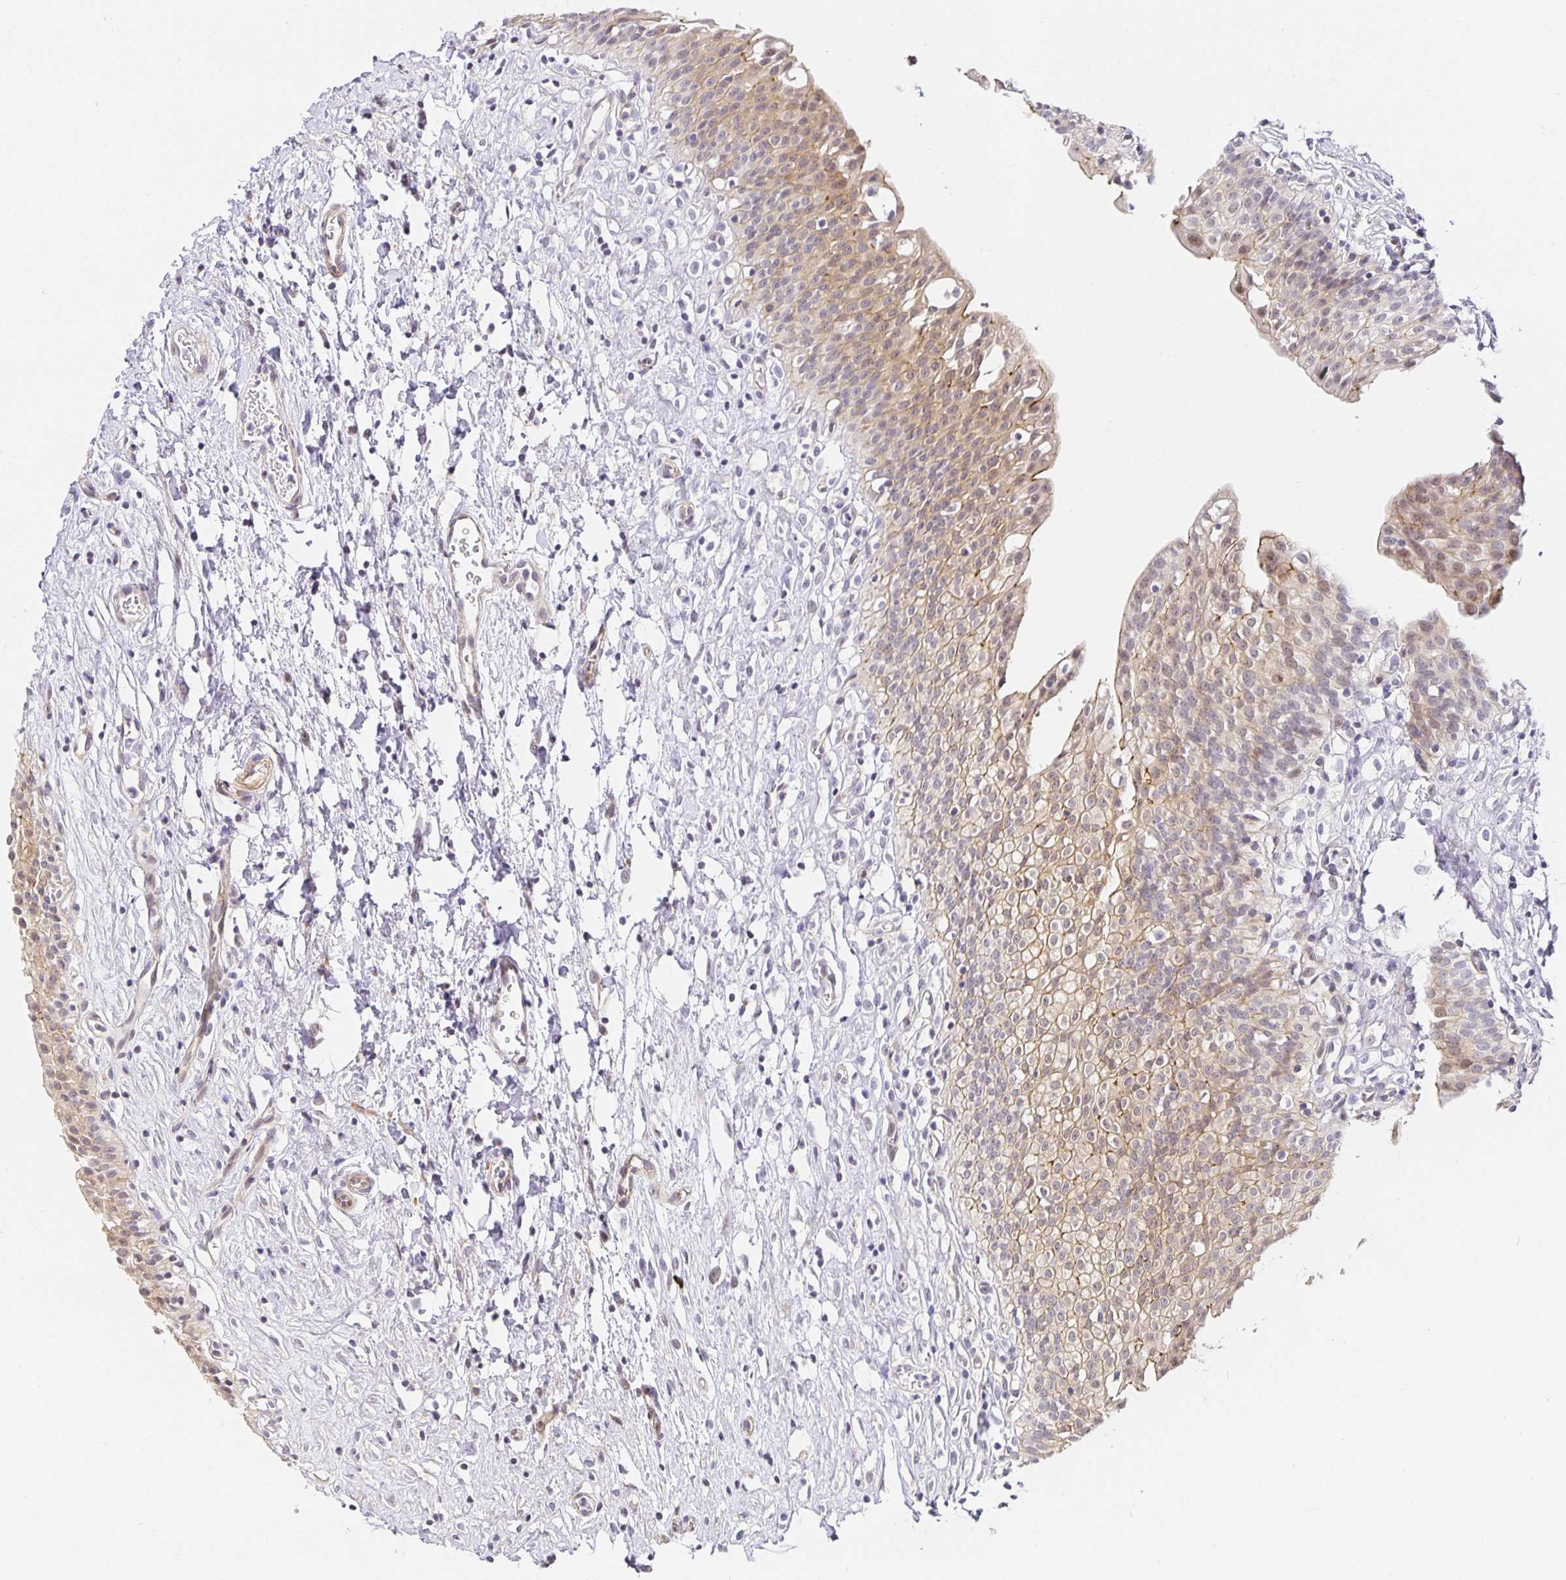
{"staining": {"intensity": "moderate", "quantity": "25%-75%", "location": "cytoplasmic/membranous"}, "tissue": "urinary bladder", "cell_type": "Urothelial cells", "image_type": "normal", "snomed": [{"axis": "morphology", "description": "Normal tissue, NOS"}, {"axis": "topography", "description": "Urinary bladder"}], "caption": "Urothelial cells reveal medium levels of moderate cytoplasmic/membranous positivity in about 25%-75% of cells in normal human urinary bladder. (DAB IHC with brightfield microscopy, high magnification).", "gene": "TJP3", "patient": {"sex": "male", "age": 51}}